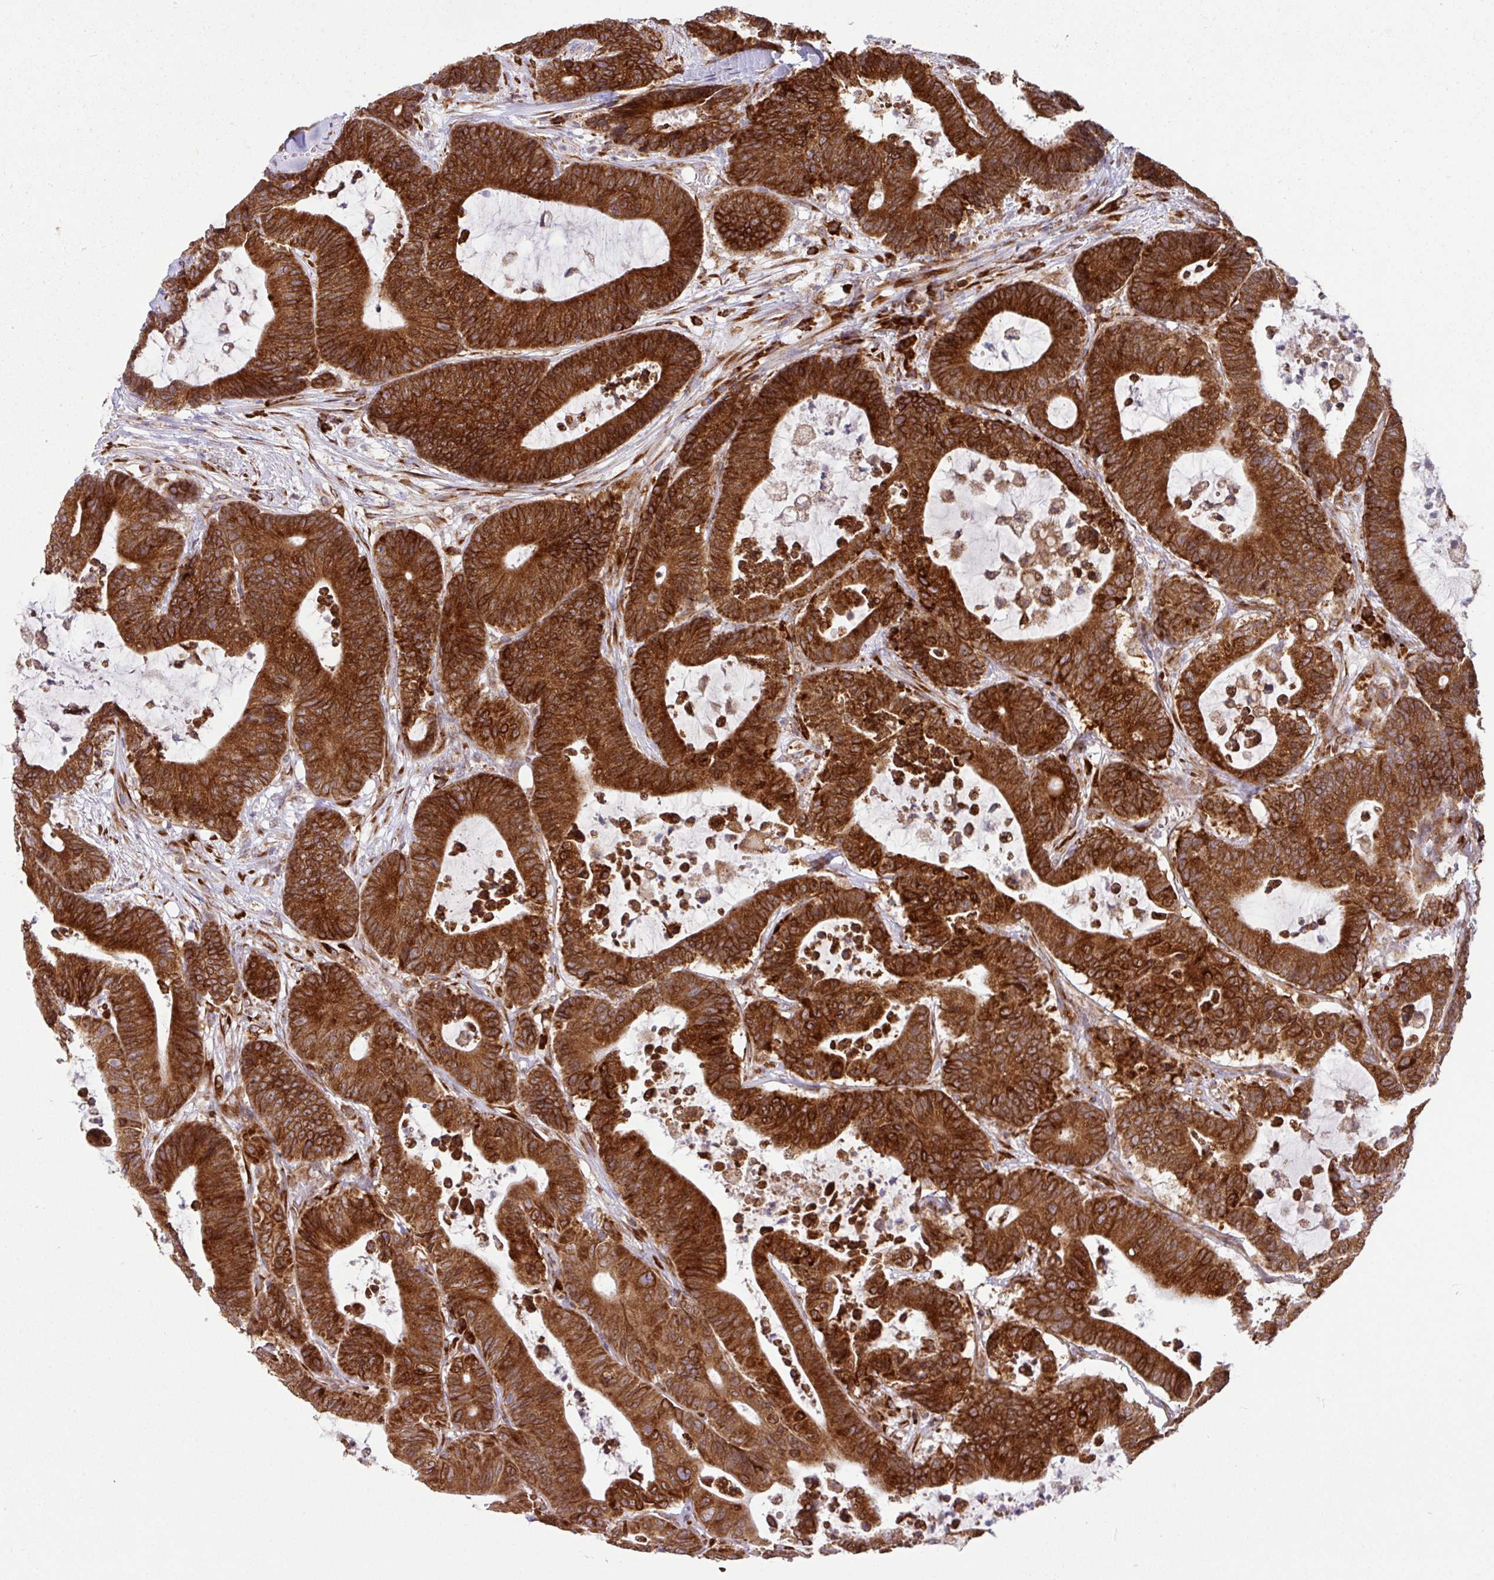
{"staining": {"intensity": "strong", "quantity": ">75%", "location": "cytoplasmic/membranous"}, "tissue": "colorectal cancer", "cell_type": "Tumor cells", "image_type": "cancer", "snomed": [{"axis": "morphology", "description": "Adenocarcinoma, NOS"}, {"axis": "topography", "description": "Colon"}], "caption": "Immunohistochemistry image of colorectal adenocarcinoma stained for a protein (brown), which shows high levels of strong cytoplasmic/membranous expression in approximately >75% of tumor cells.", "gene": "SLC39A7", "patient": {"sex": "female", "age": 84}}